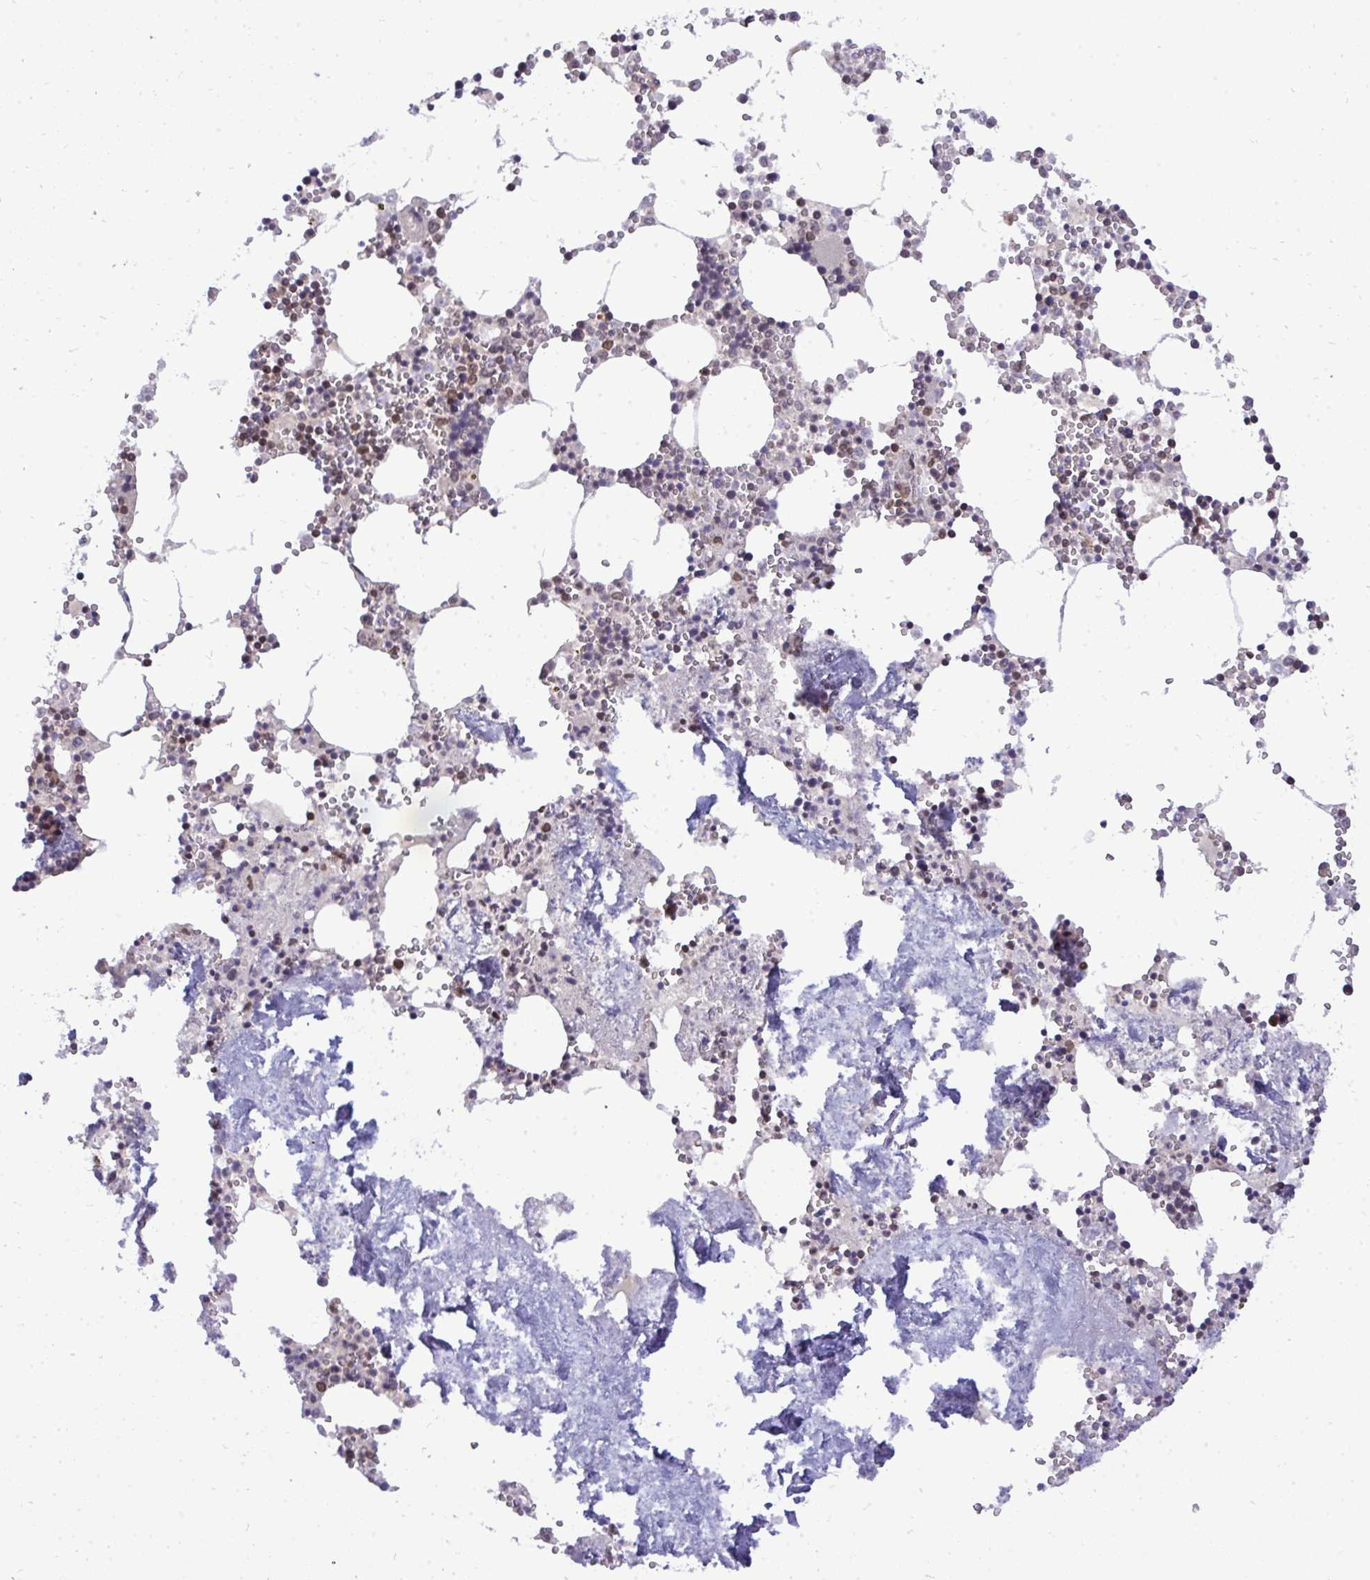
{"staining": {"intensity": "moderate", "quantity": "25%-75%", "location": "nuclear"}, "tissue": "bone marrow", "cell_type": "Hematopoietic cells", "image_type": "normal", "snomed": [{"axis": "morphology", "description": "Normal tissue, NOS"}, {"axis": "topography", "description": "Bone marrow"}], "caption": "Immunohistochemical staining of normal human bone marrow shows 25%-75% levels of moderate nuclear protein expression in approximately 25%-75% of hematopoietic cells.", "gene": "JPT1", "patient": {"sex": "male", "age": 54}}